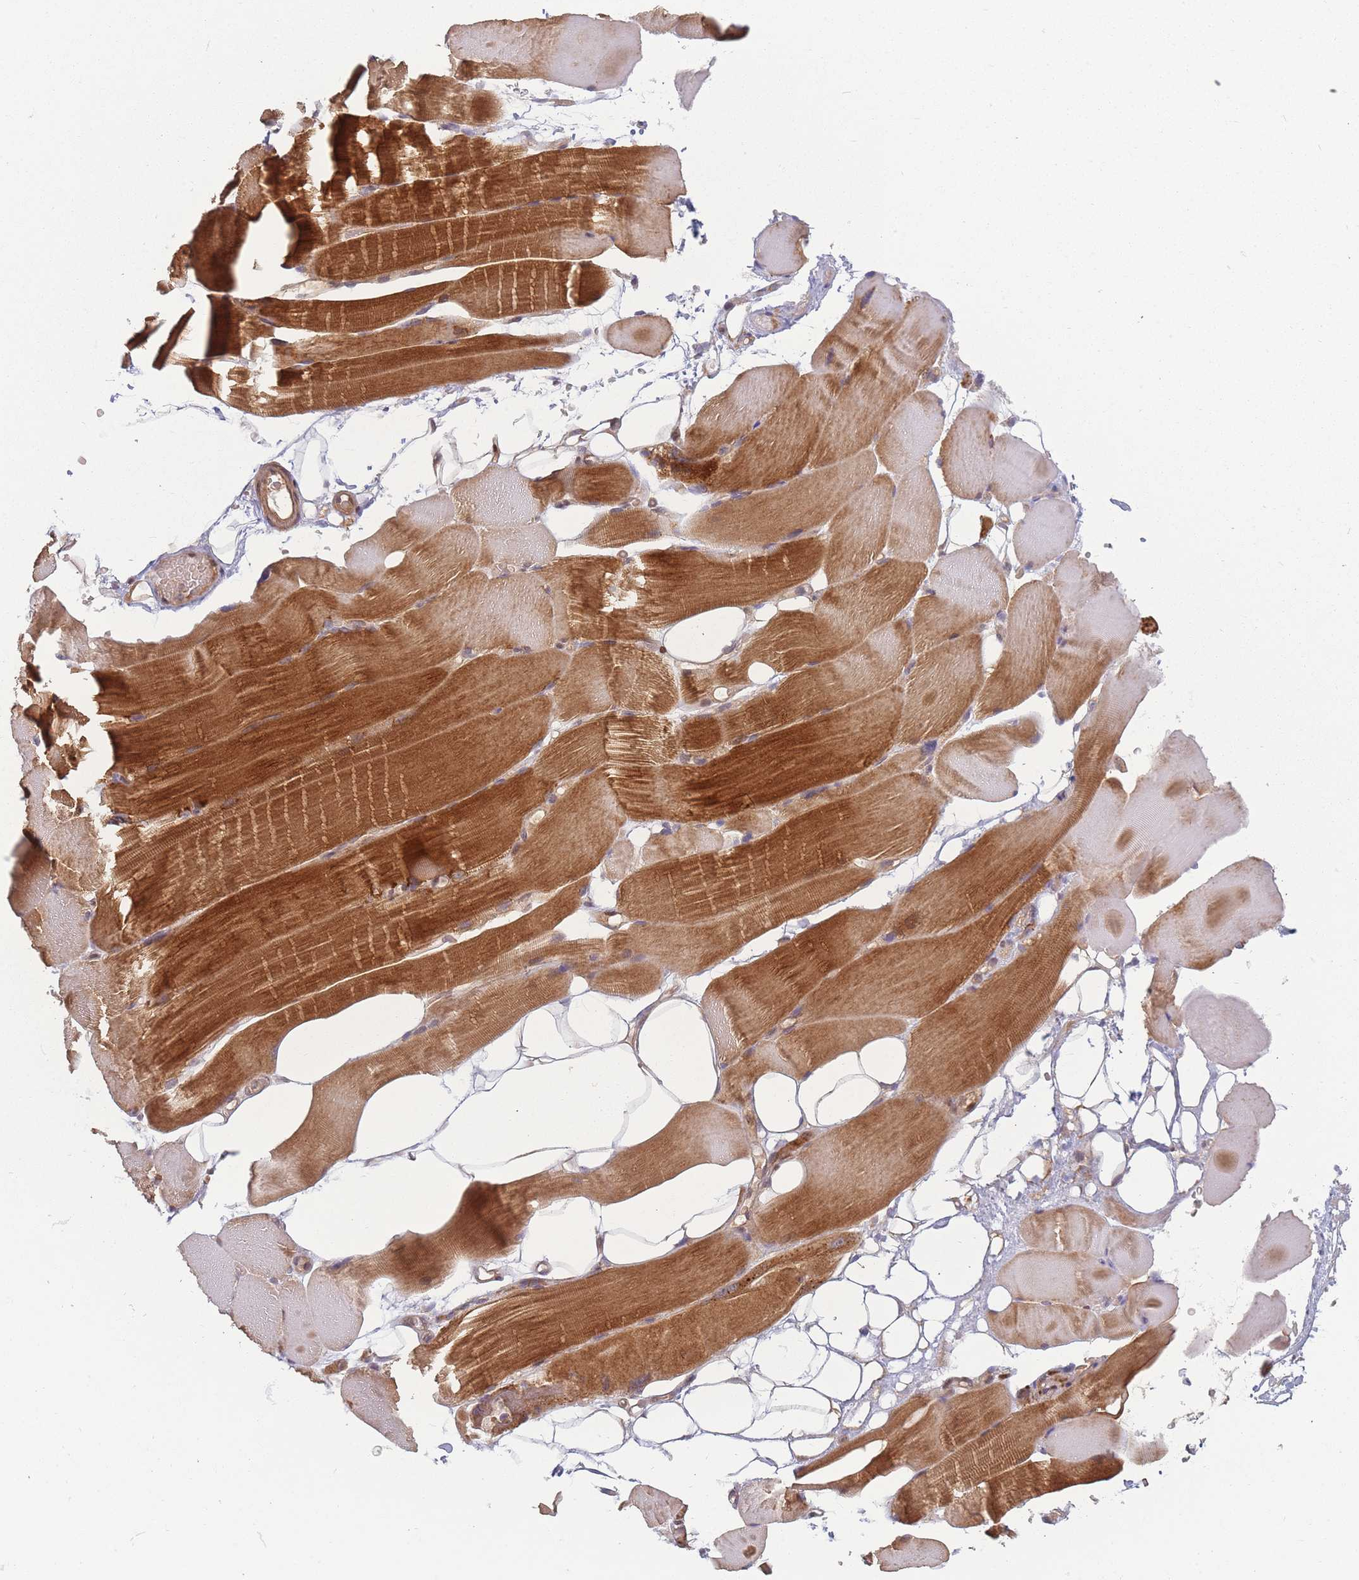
{"staining": {"intensity": "moderate", "quantity": "25%-75%", "location": "cytoplasmic/membranous"}, "tissue": "skeletal muscle", "cell_type": "Myocytes", "image_type": "normal", "snomed": [{"axis": "morphology", "description": "Normal tissue, NOS"}, {"axis": "topography", "description": "Skeletal muscle"}, {"axis": "topography", "description": "Parathyroid gland"}], "caption": "Benign skeletal muscle displays moderate cytoplasmic/membranous positivity in about 25%-75% of myocytes, visualized by immunohistochemistry. The staining was performed using DAB (3,3'-diaminobenzidine), with brown indicating positive protein expression. Nuclei are stained blue with hematoxylin.", "gene": "FAM153A", "patient": {"sex": "female", "age": 37}}